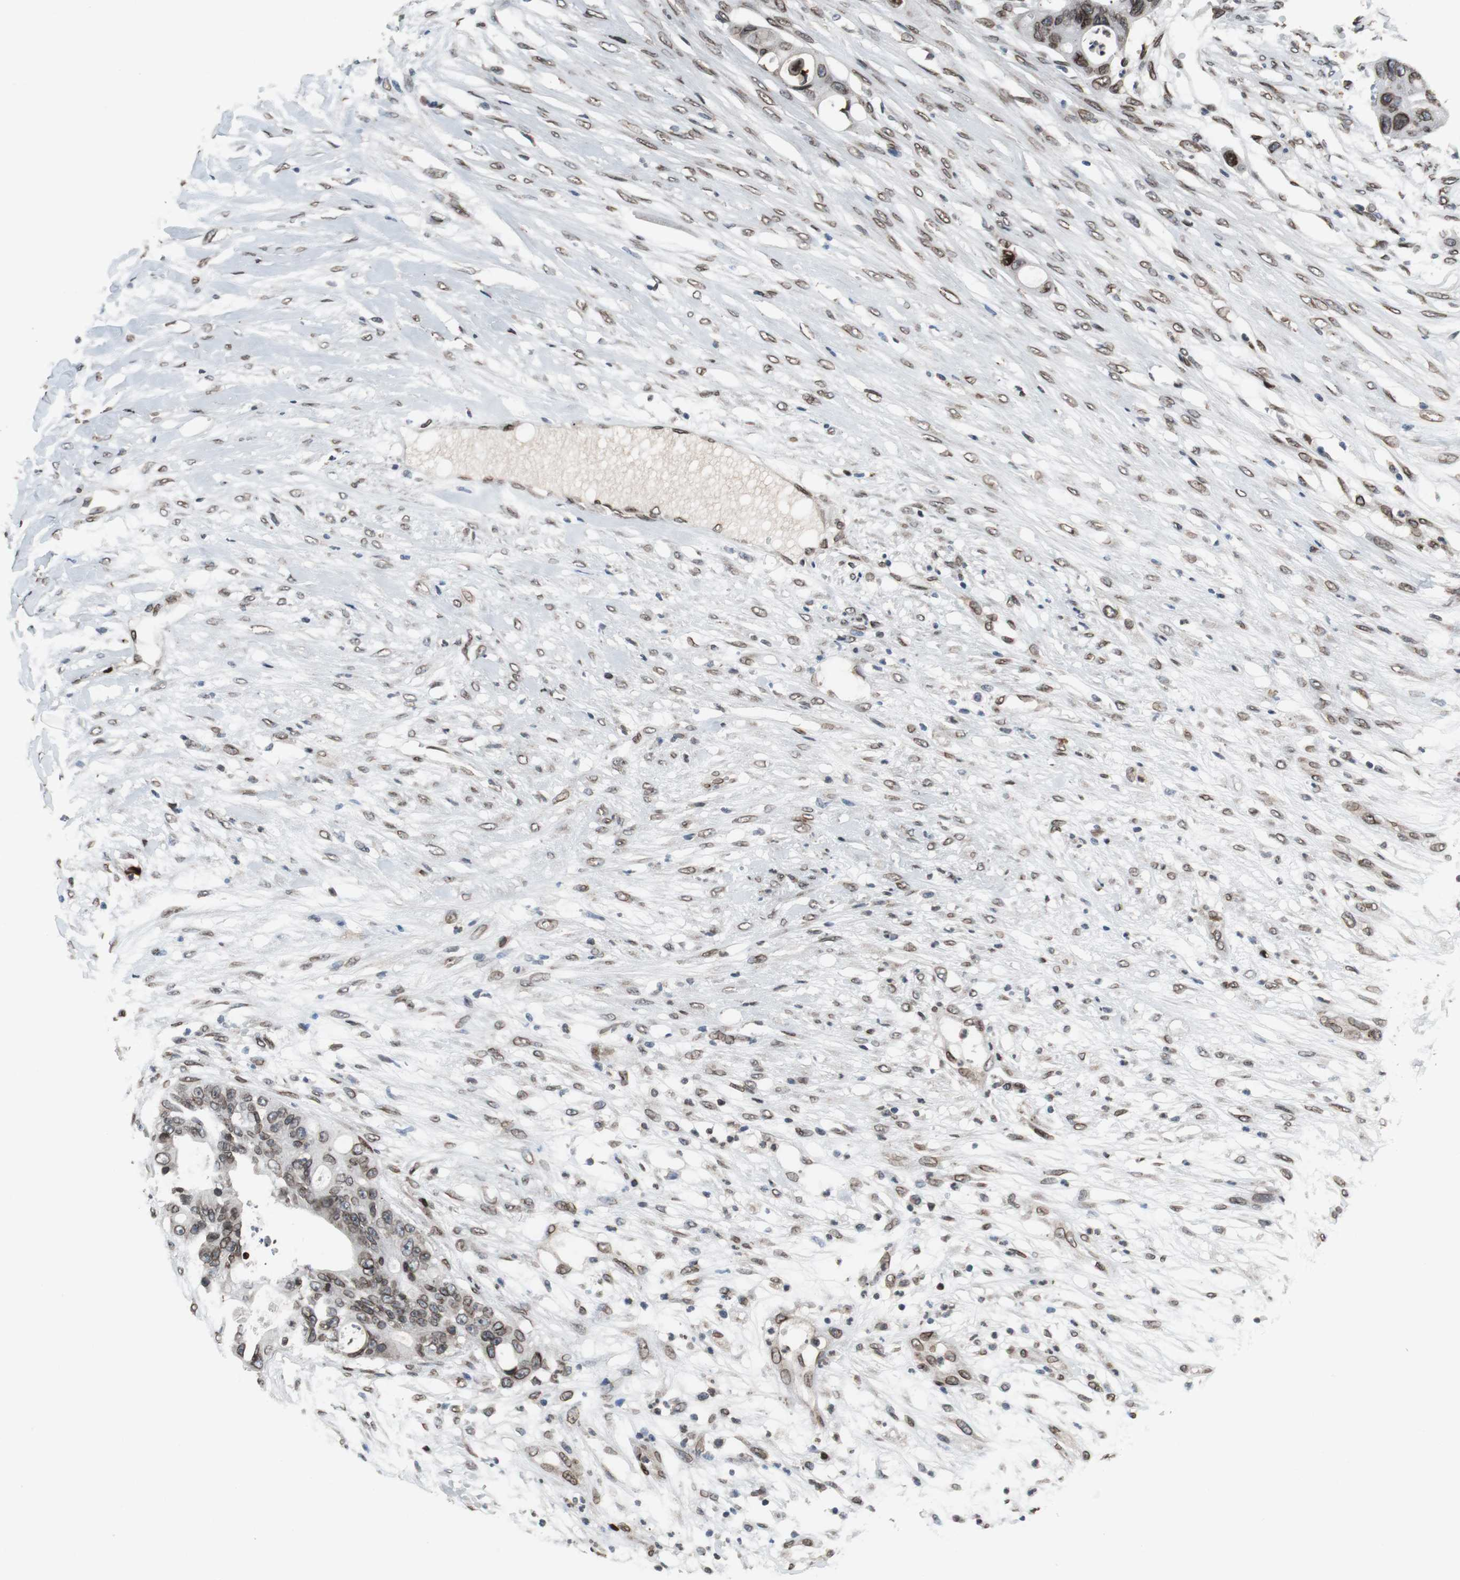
{"staining": {"intensity": "strong", "quantity": ">75%", "location": "cytoplasmic/membranous,nuclear"}, "tissue": "colorectal cancer", "cell_type": "Tumor cells", "image_type": "cancer", "snomed": [{"axis": "morphology", "description": "Adenocarcinoma, NOS"}, {"axis": "topography", "description": "Colon"}], "caption": "A photomicrograph of colorectal cancer stained for a protein demonstrates strong cytoplasmic/membranous and nuclear brown staining in tumor cells.", "gene": "LMNA", "patient": {"sex": "female", "age": 57}}